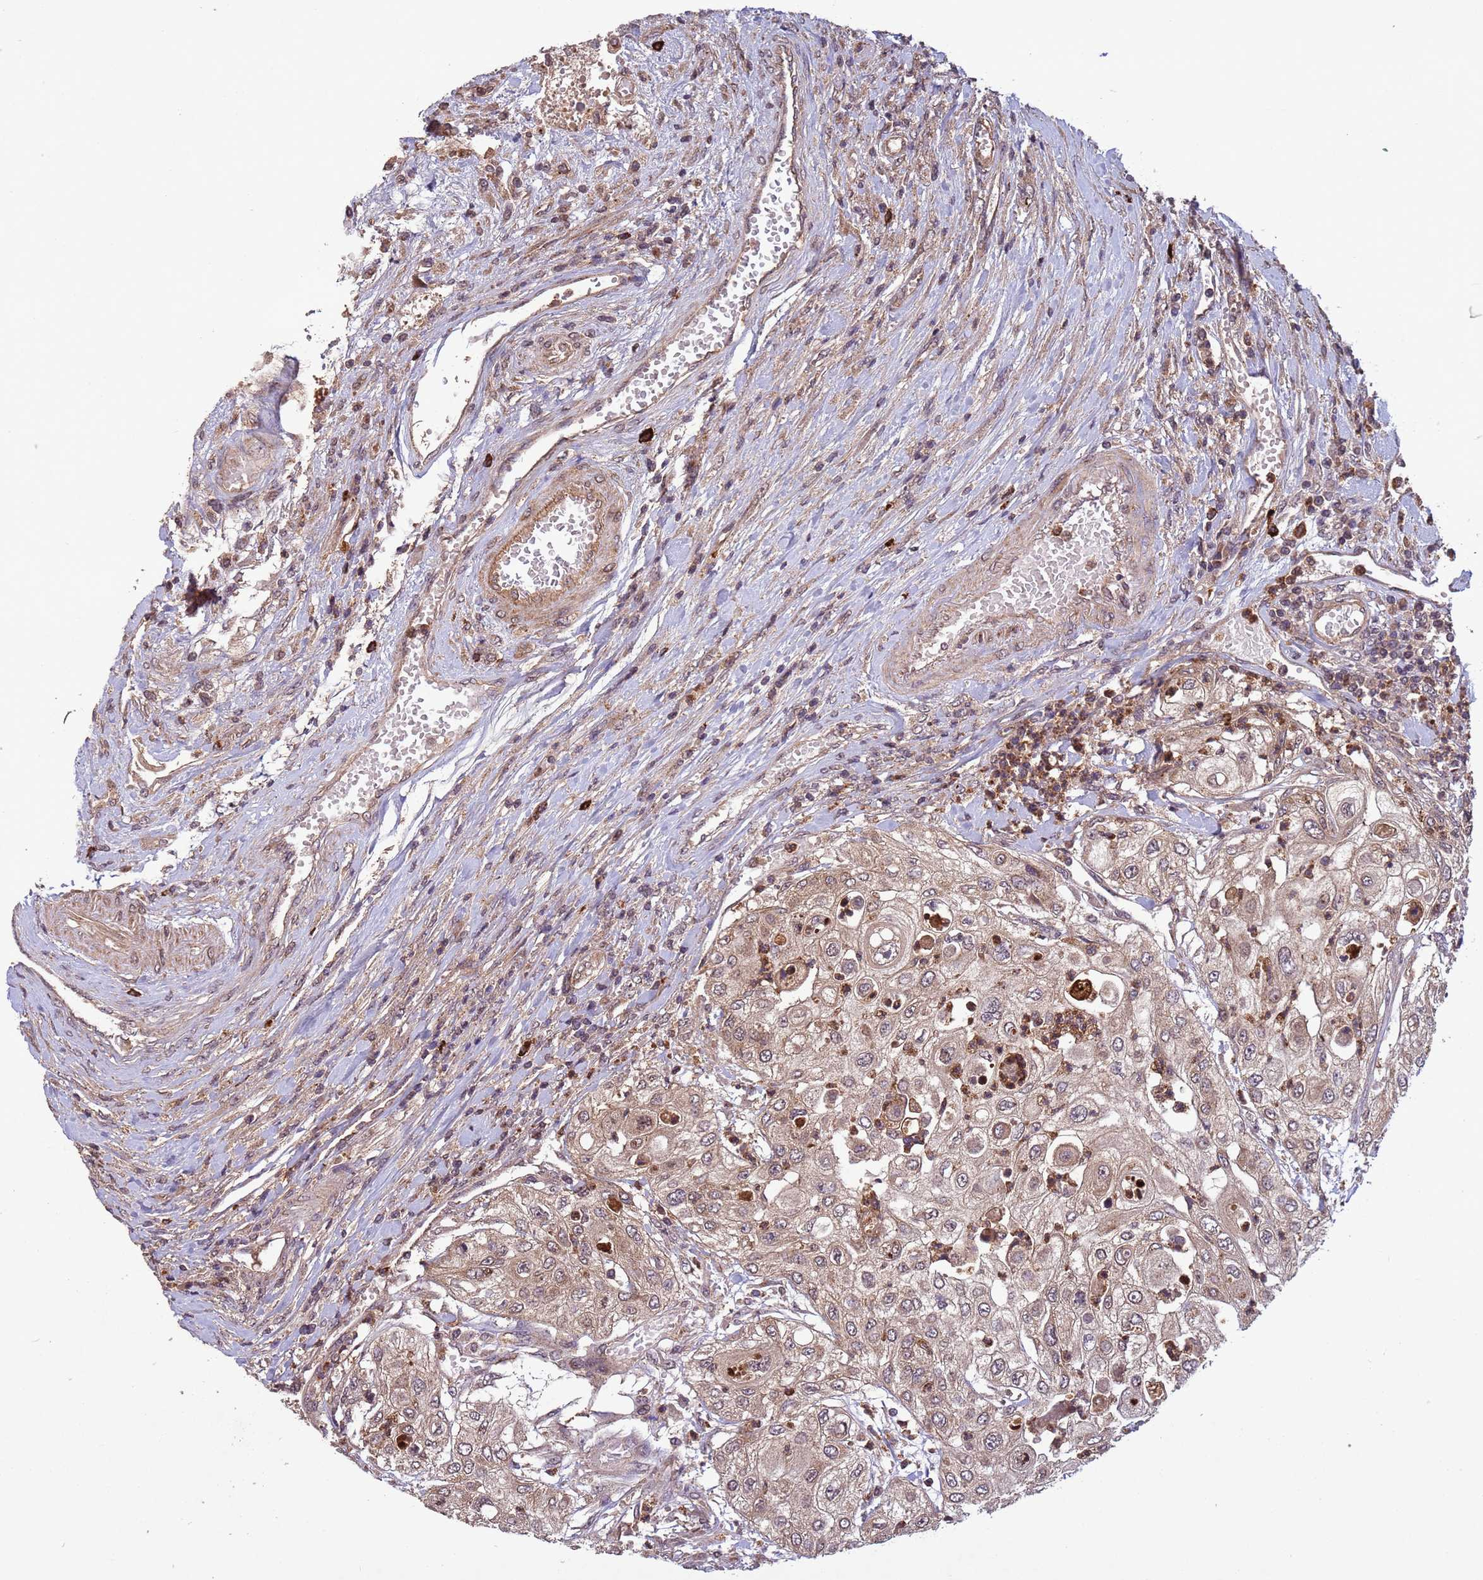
{"staining": {"intensity": "weak", "quantity": ">75%", "location": "cytoplasmic/membranous"}, "tissue": "urothelial cancer", "cell_type": "Tumor cells", "image_type": "cancer", "snomed": [{"axis": "morphology", "description": "Urothelial carcinoma, High grade"}, {"axis": "topography", "description": "Urinary bladder"}], "caption": "Immunohistochemical staining of high-grade urothelial carcinoma displays weak cytoplasmic/membranous protein staining in approximately >75% of tumor cells. (DAB IHC, brown staining for protein, blue staining for nuclei).", "gene": "FASTKD1", "patient": {"sex": "female", "age": 79}}